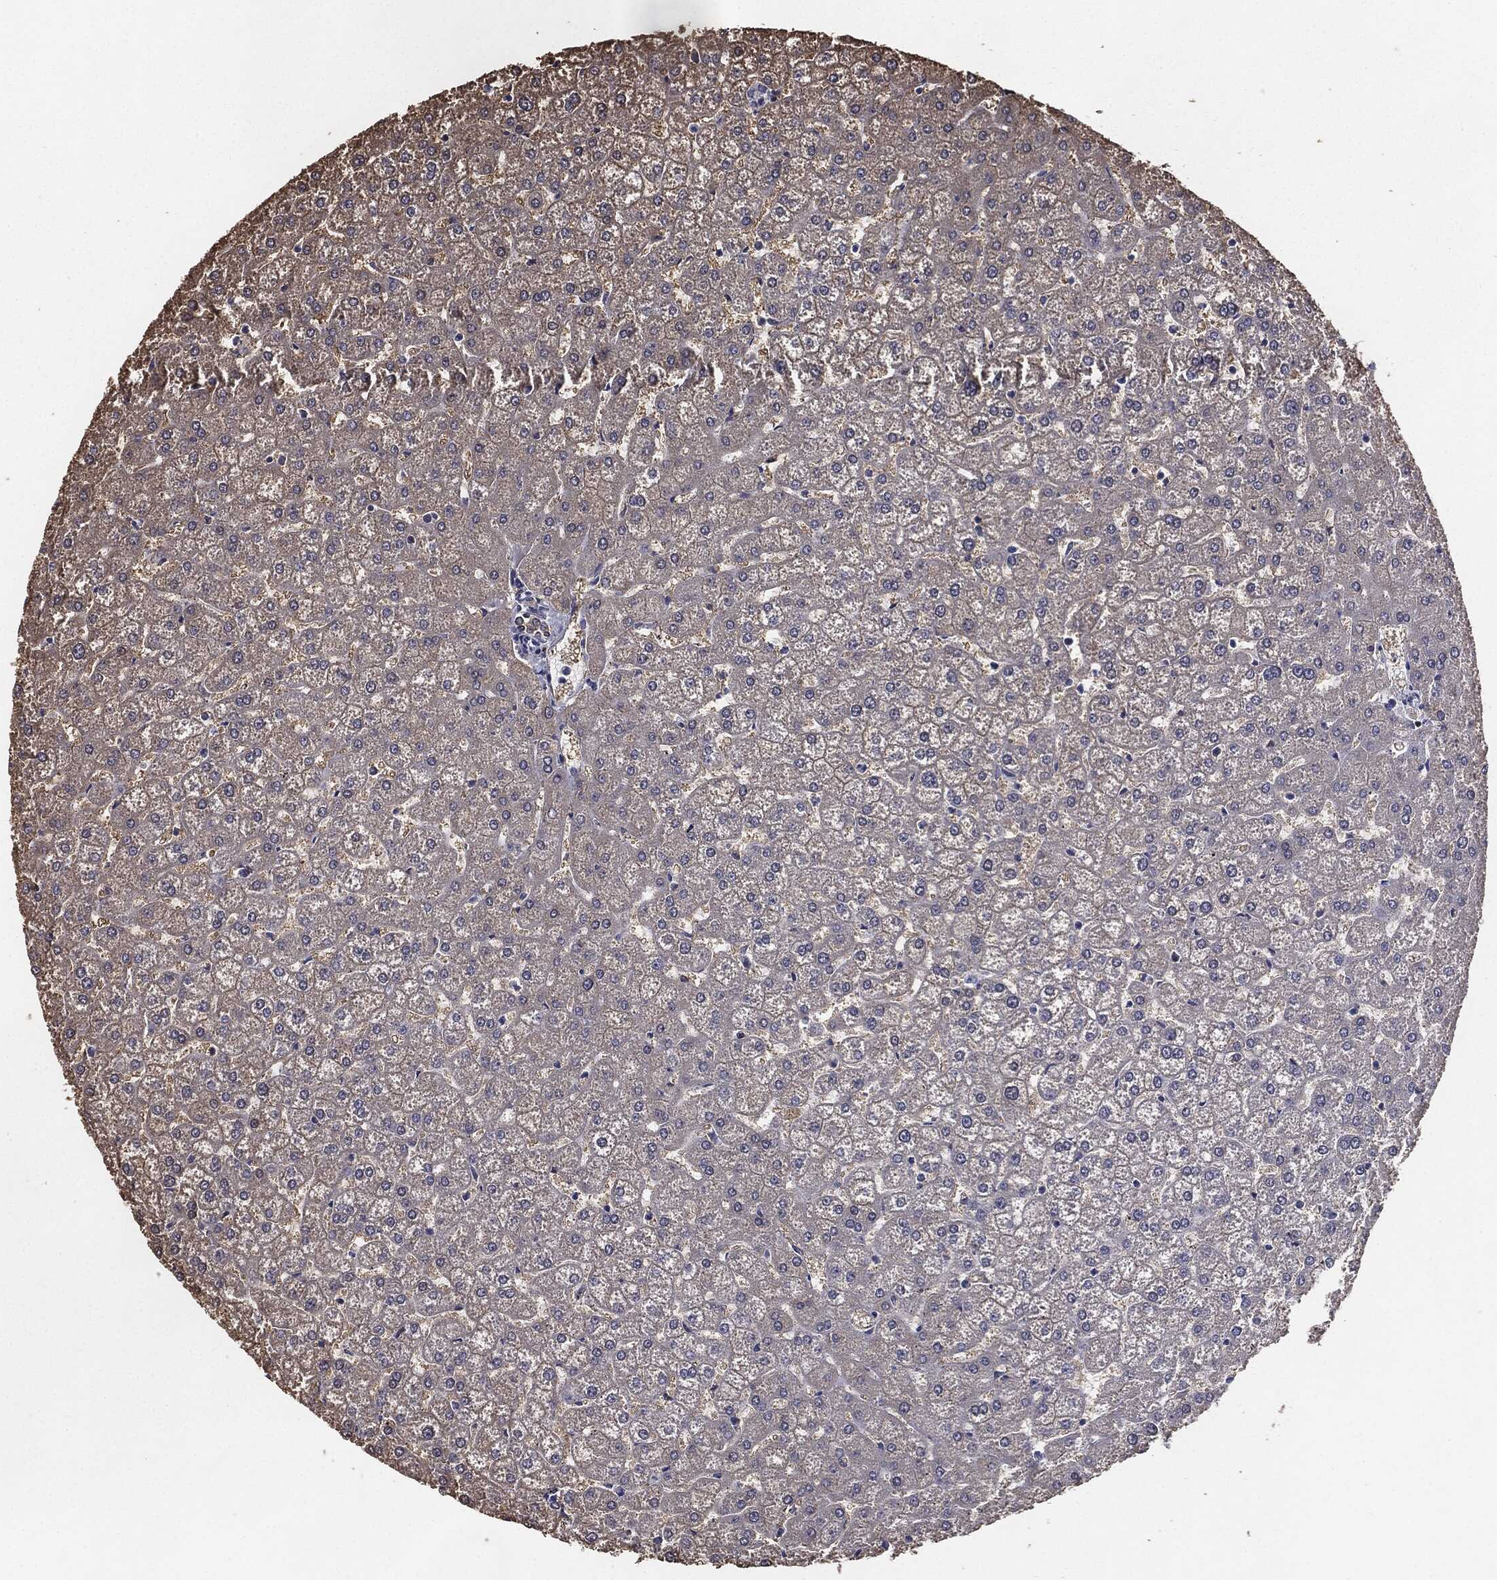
{"staining": {"intensity": "negative", "quantity": "none", "location": "none"}, "tissue": "liver", "cell_type": "Cholangiocytes", "image_type": "normal", "snomed": [{"axis": "morphology", "description": "Normal tissue, NOS"}, {"axis": "topography", "description": "Liver"}], "caption": "Human liver stained for a protein using IHC demonstrates no staining in cholangiocytes.", "gene": "JUN", "patient": {"sex": "female", "age": 32}}